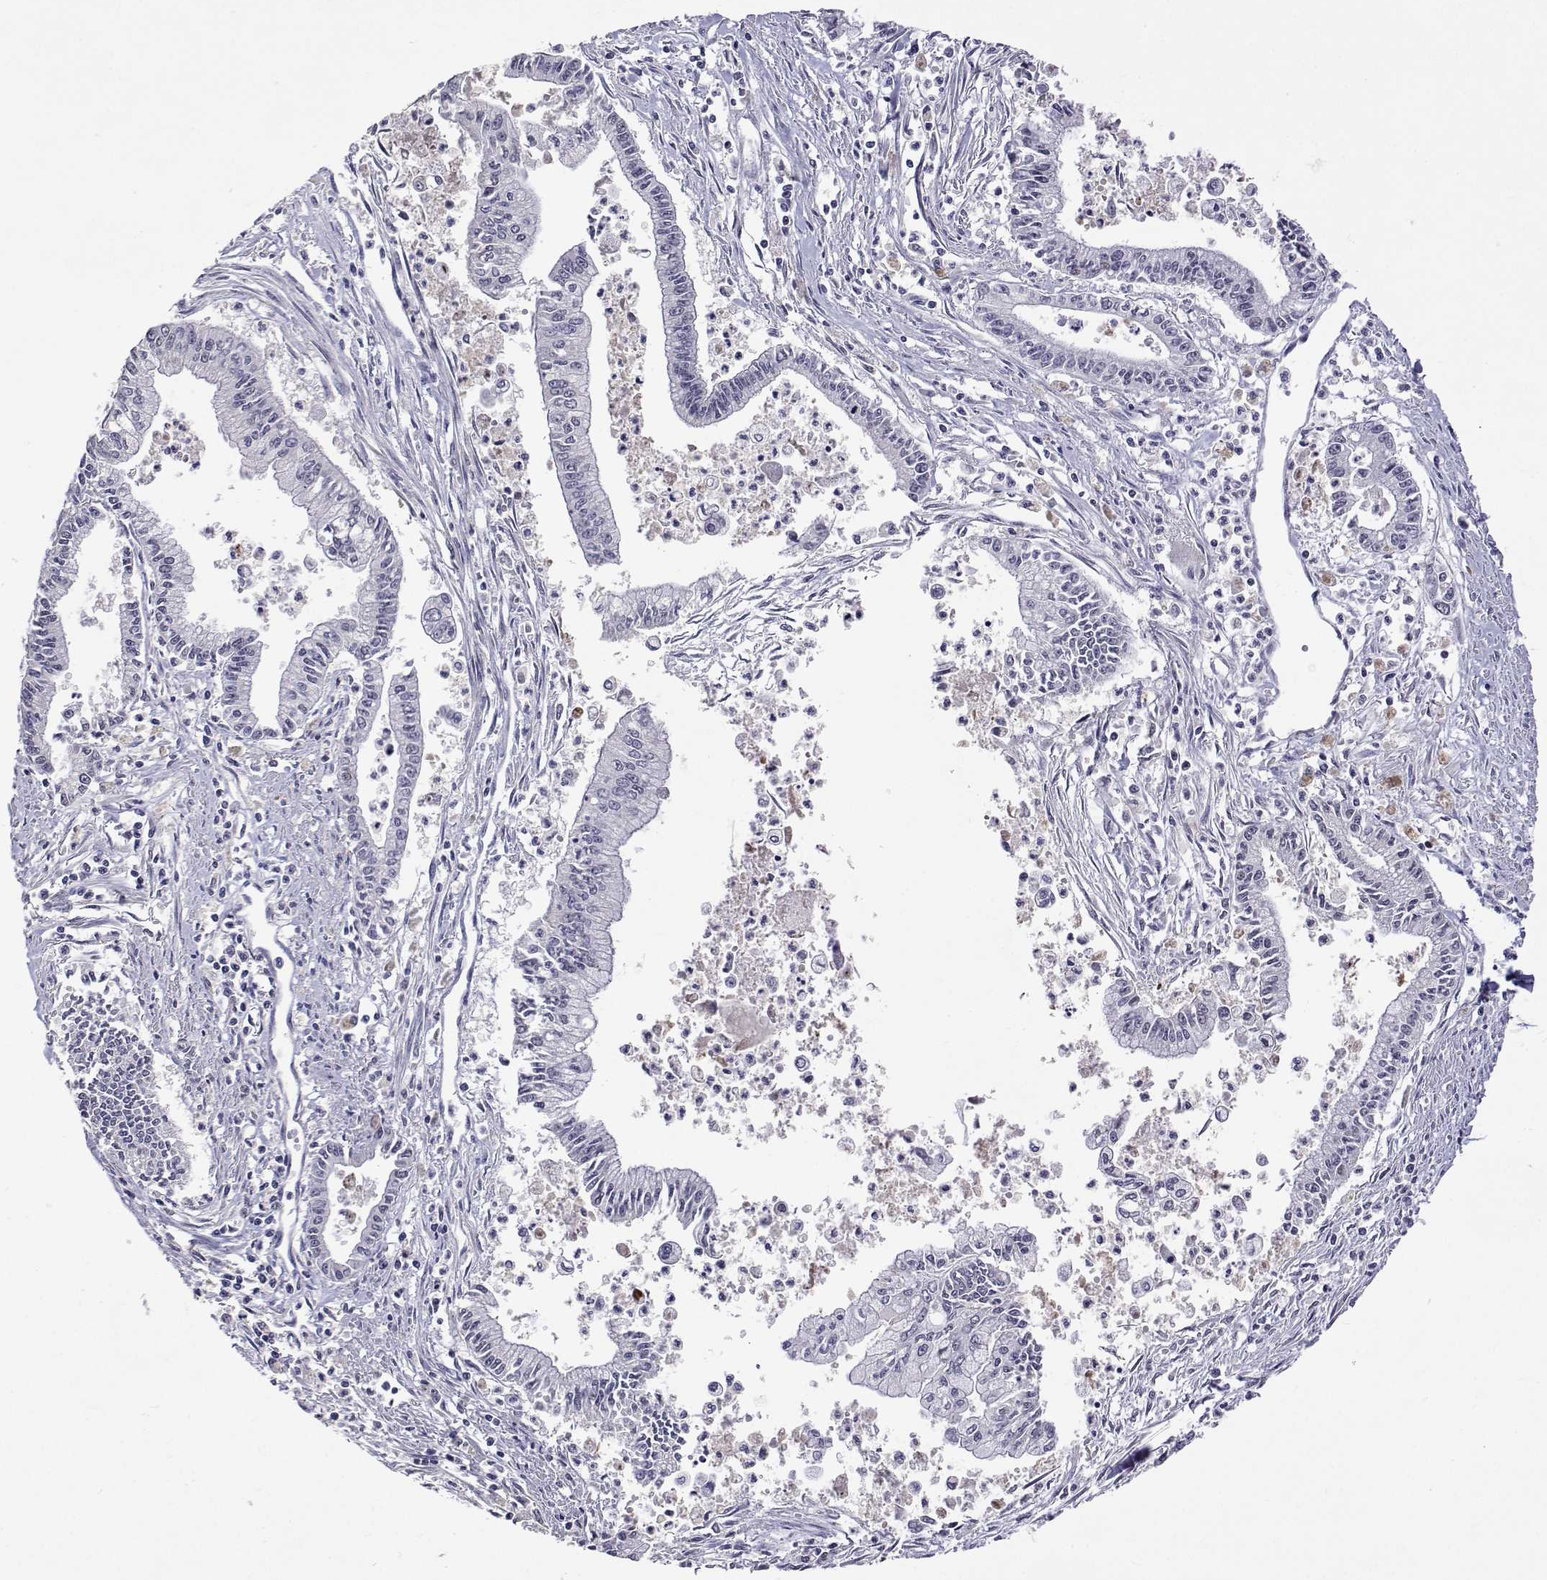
{"staining": {"intensity": "negative", "quantity": "none", "location": "none"}, "tissue": "pancreatic cancer", "cell_type": "Tumor cells", "image_type": "cancer", "snomed": [{"axis": "morphology", "description": "Adenocarcinoma, NOS"}, {"axis": "topography", "description": "Pancreas"}], "caption": "Immunohistochemistry photomicrograph of neoplastic tissue: human pancreatic cancer stained with DAB shows no significant protein positivity in tumor cells.", "gene": "HNRNPA0", "patient": {"sex": "female", "age": 65}}